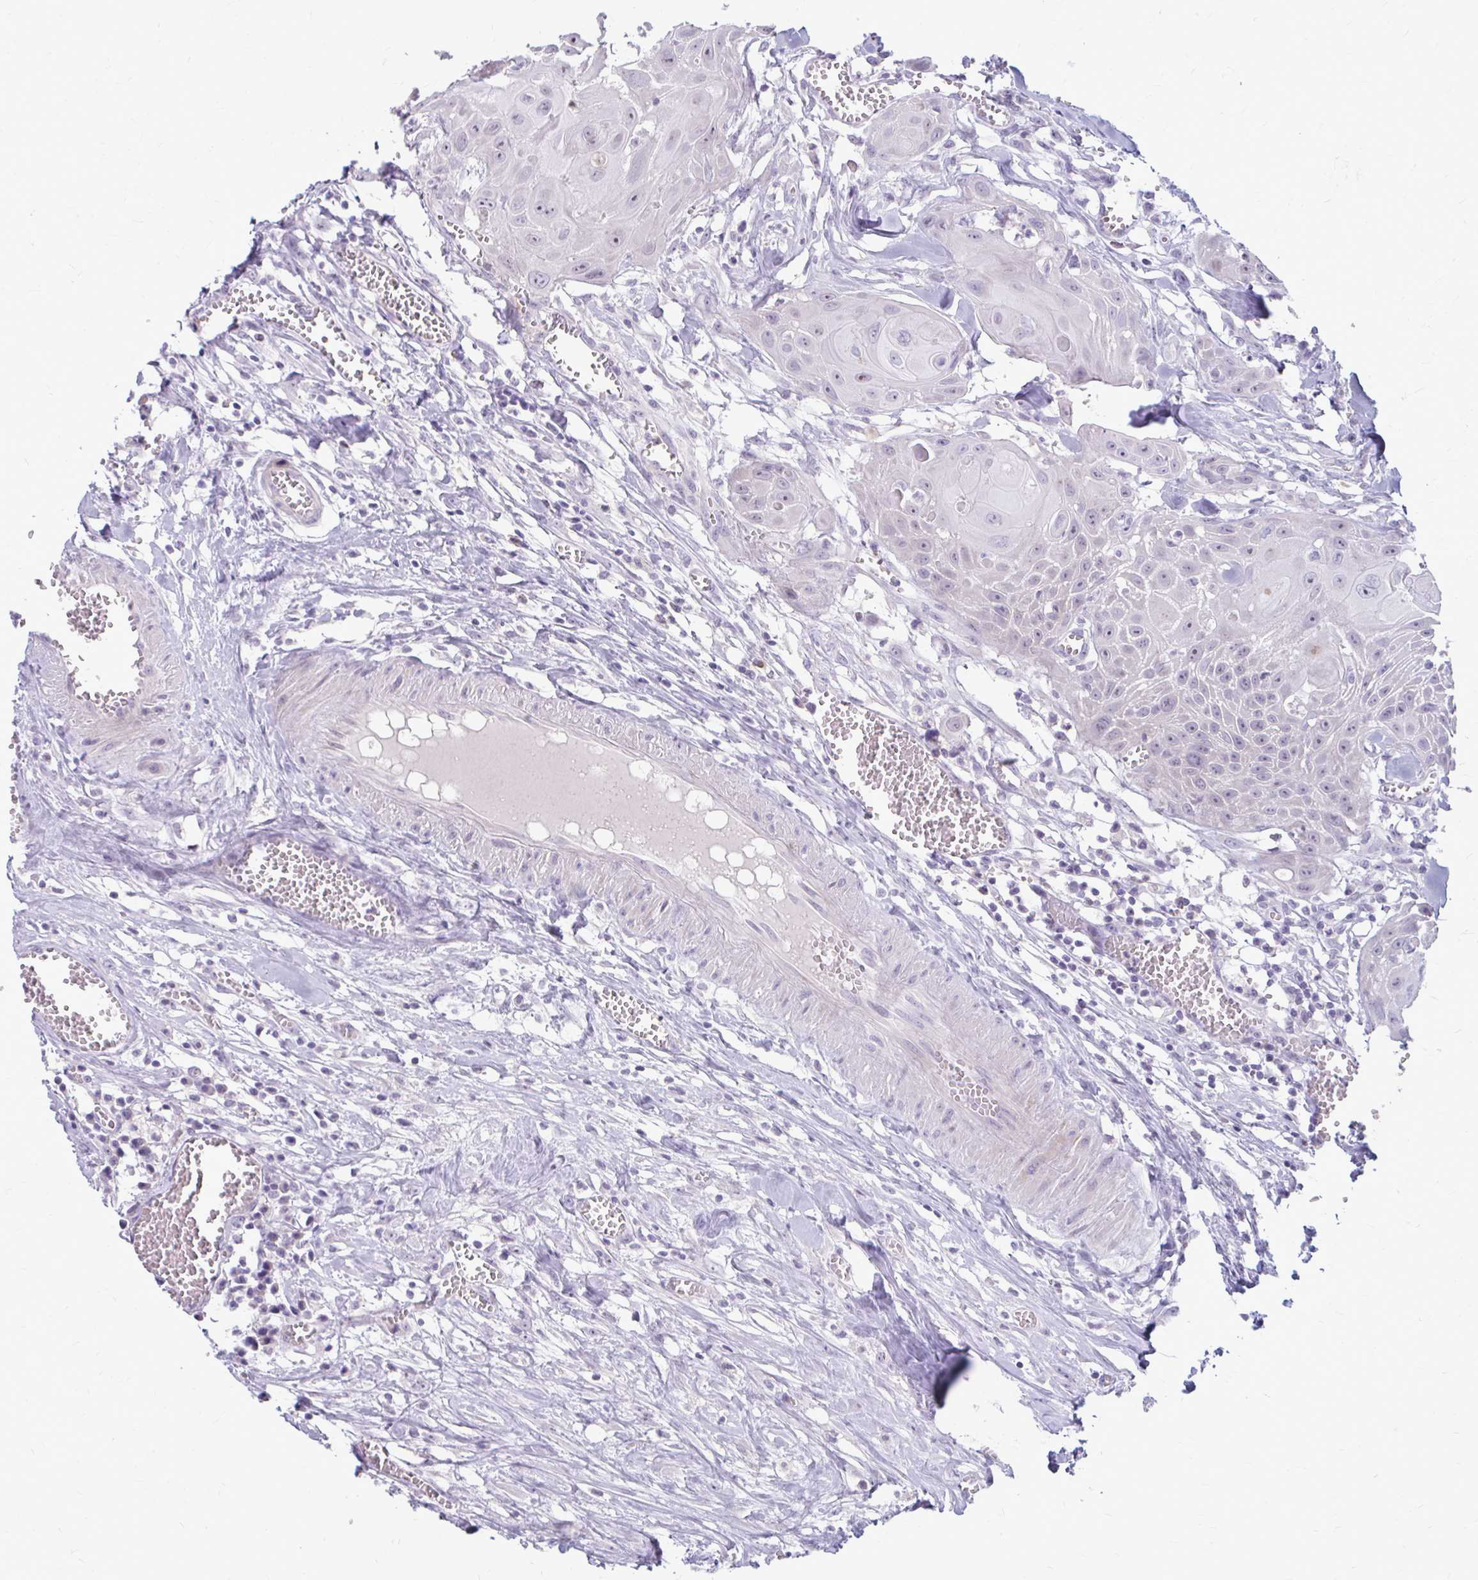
{"staining": {"intensity": "moderate", "quantity": "<25%", "location": "nuclear"}, "tissue": "head and neck cancer", "cell_type": "Tumor cells", "image_type": "cancer", "snomed": [{"axis": "morphology", "description": "Squamous cell carcinoma, NOS"}, {"axis": "topography", "description": "Lymph node"}, {"axis": "topography", "description": "Salivary gland"}, {"axis": "topography", "description": "Head-Neck"}], "caption": "High-power microscopy captured an IHC photomicrograph of head and neck cancer, revealing moderate nuclear positivity in approximately <25% of tumor cells.", "gene": "CHIA", "patient": {"sex": "female", "age": 74}}